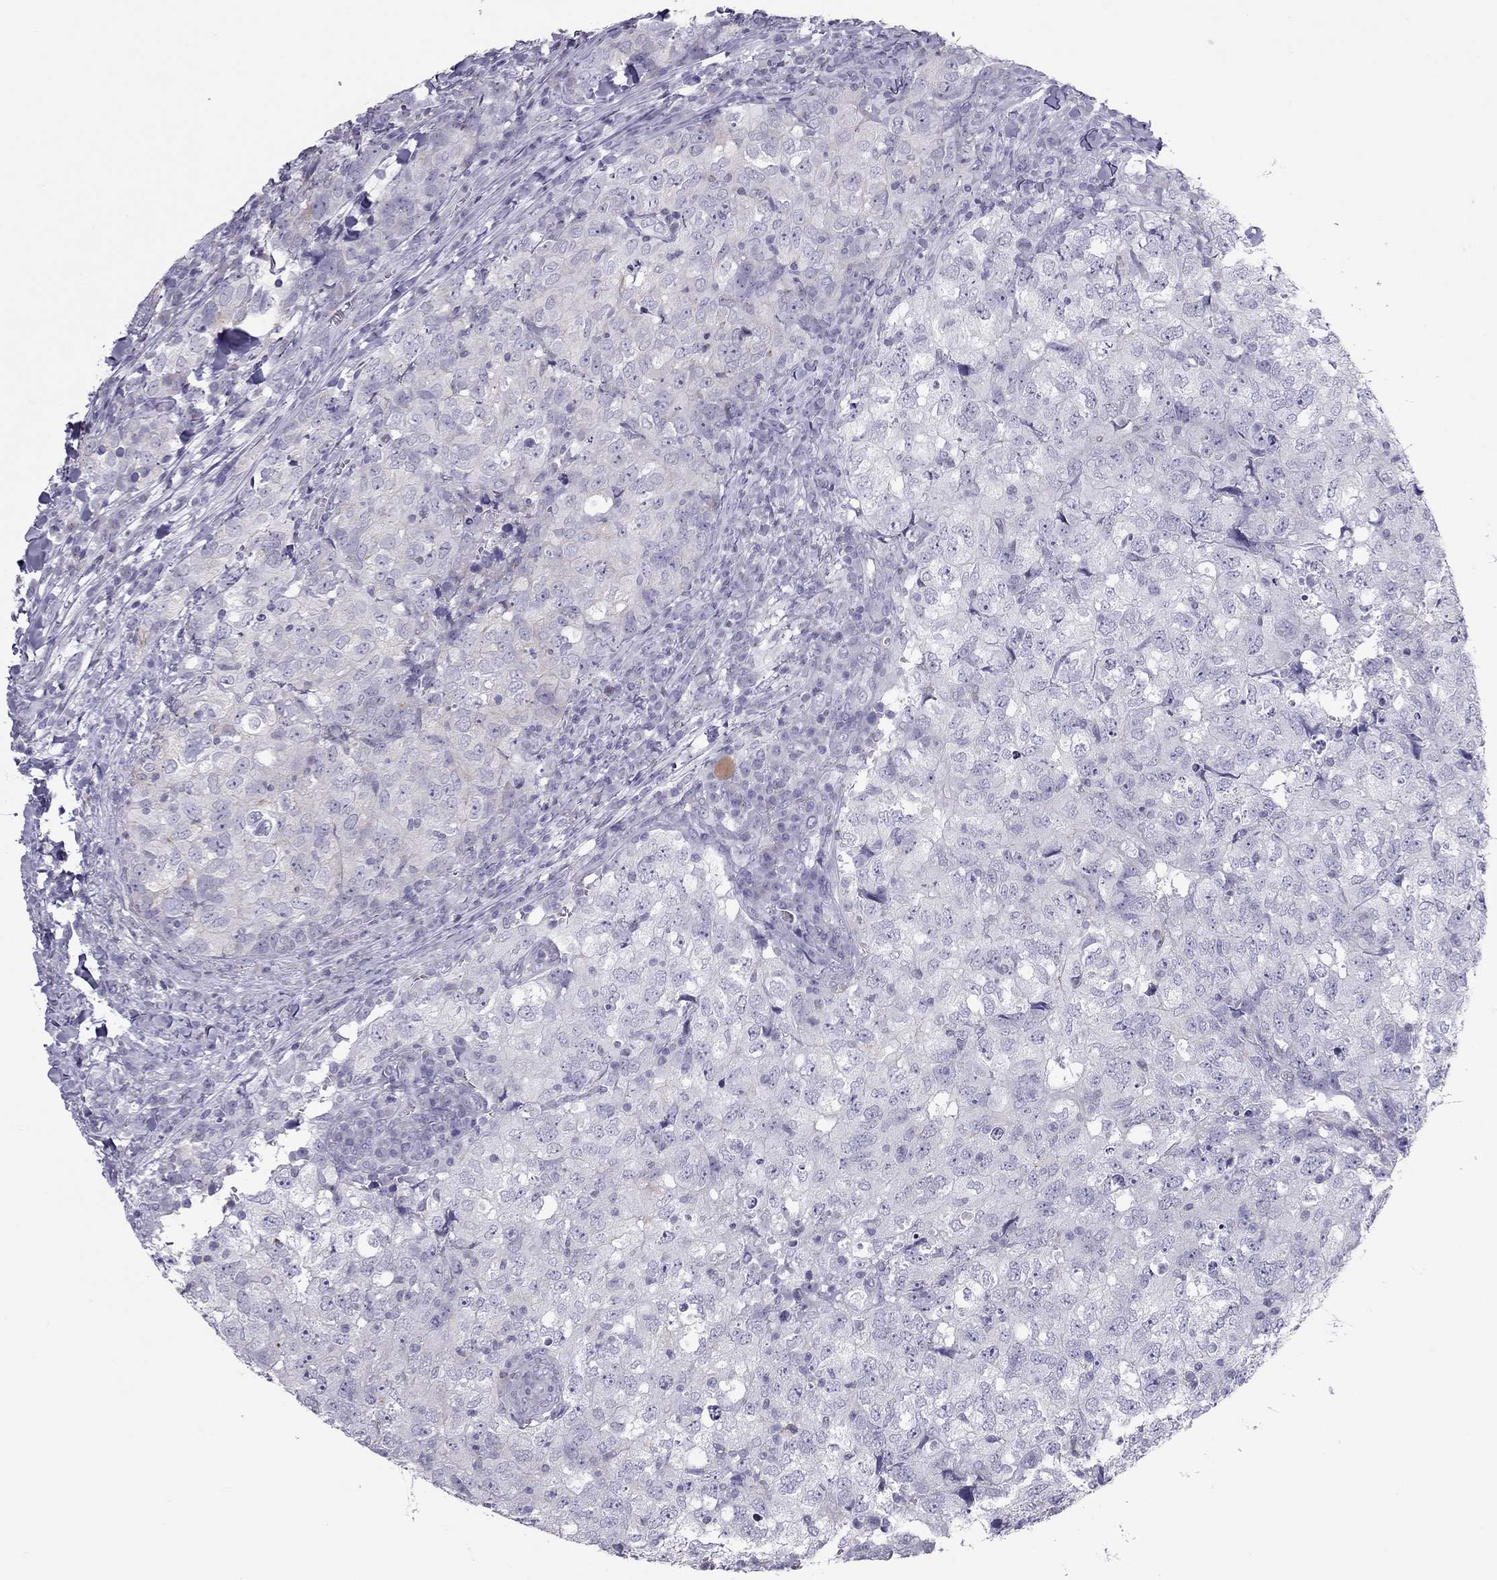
{"staining": {"intensity": "negative", "quantity": "none", "location": "none"}, "tissue": "breast cancer", "cell_type": "Tumor cells", "image_type": "cancer", "snomed": [{"axis": "morphology", "description": "Duct carcinoma"}, {"axis": "topography", "description": "Breast"}], "caption": "This image is of invasive ductal carcinoma (breast) stained with IHC to label a protein in brown with the nuclei are counter-stained blue. There is no staining in tumor cells.", "gene": "TEX14", "patient": {"sex": "female", "age": 30}}